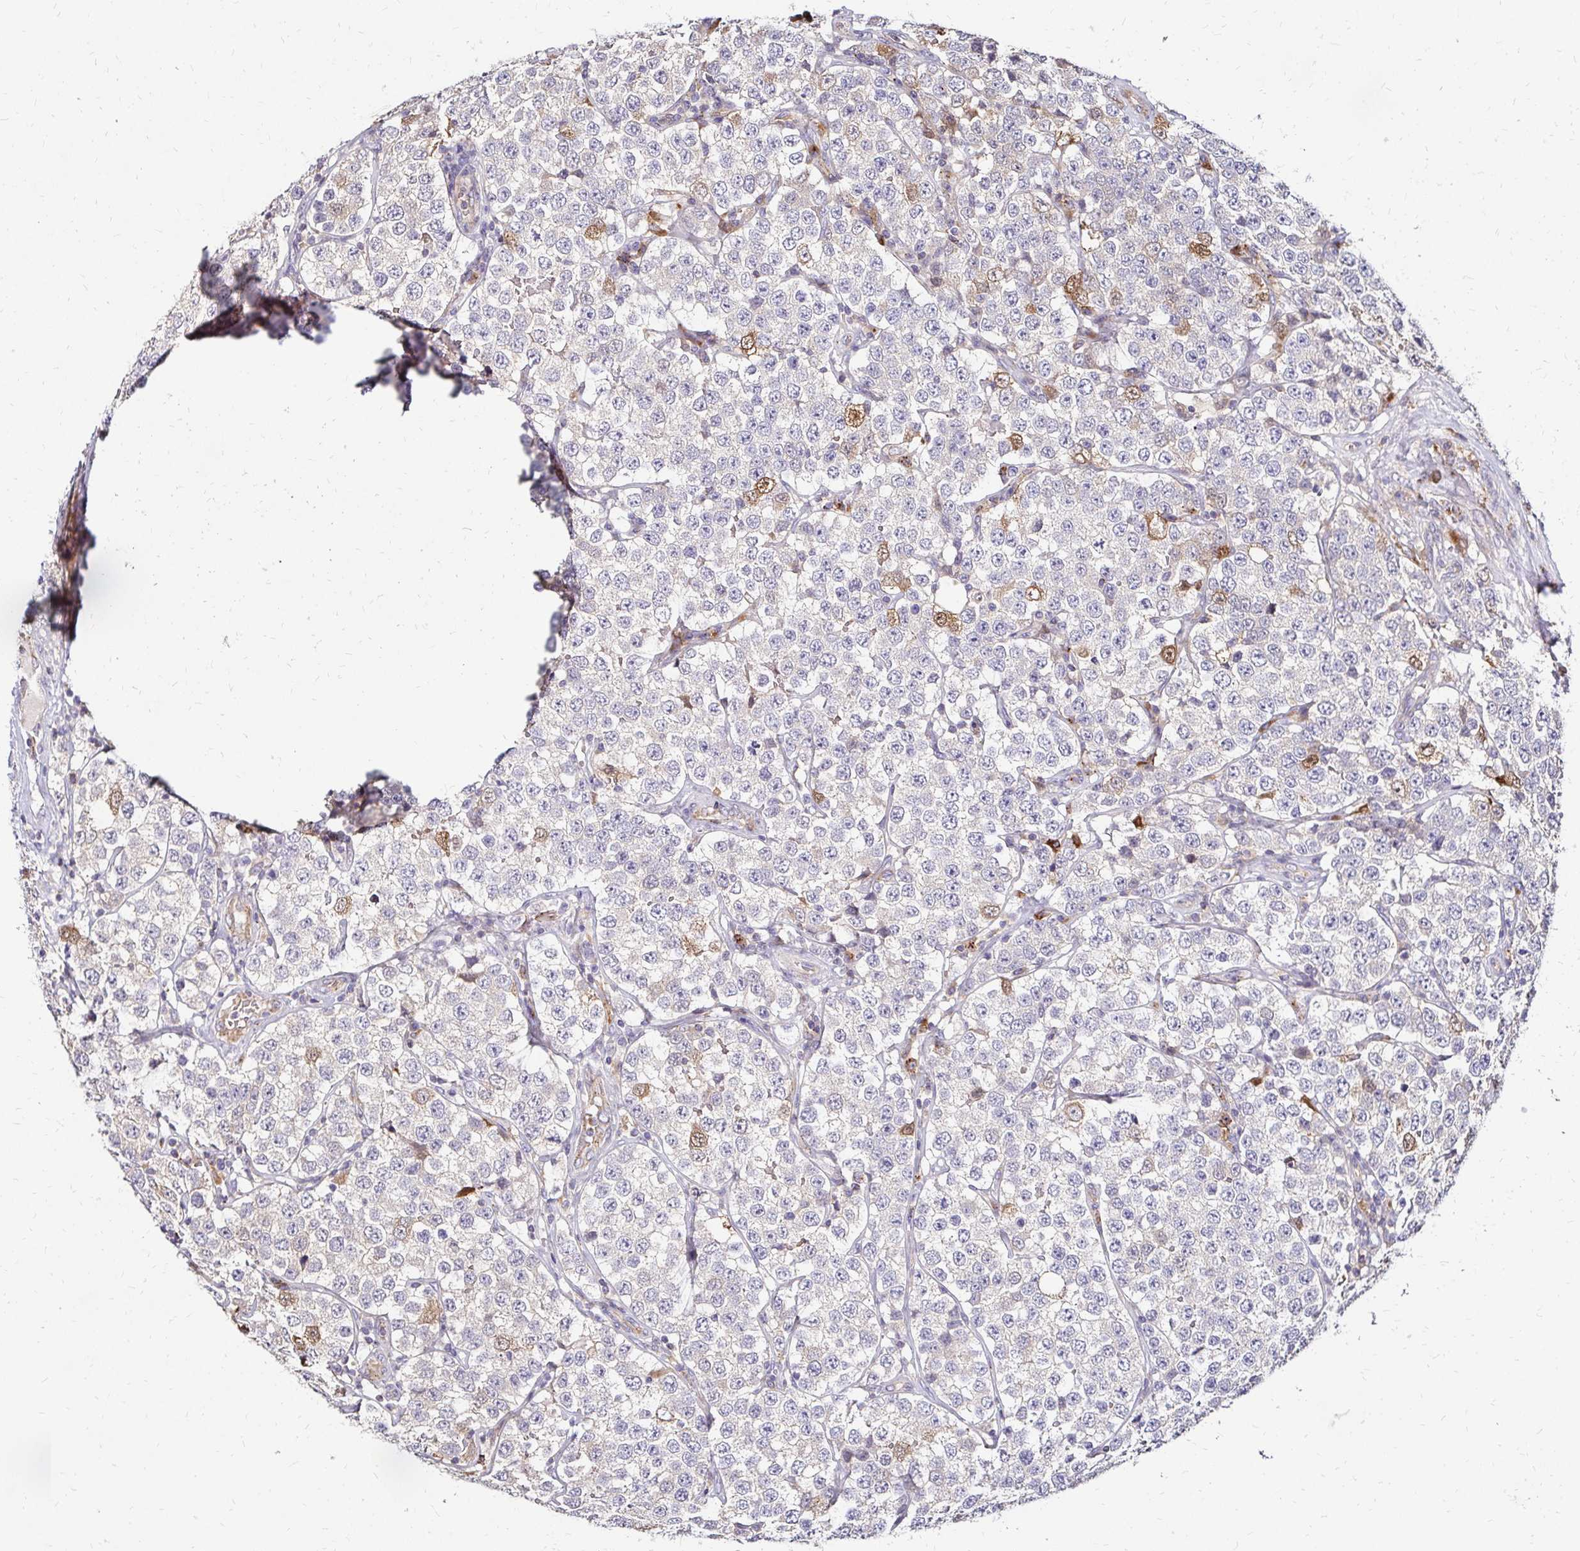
{"staining": {"intensity": "negative", "quantity": "none", "location": "none"}, "tissue": "testis cancer", "cell_type": "Tumor cells", "image_type": "cancer", "snomed": [{"axis": "morphology", "description": "Seminoma, NOS"}, {"axis": "topography", "description": "Testis"}], "caption": "Immunohistochemical staining of human testis cancer shows no significant expression in tumor cells.", "gene": "IDUA", "patient": {"sex": "male", "age": 34}}